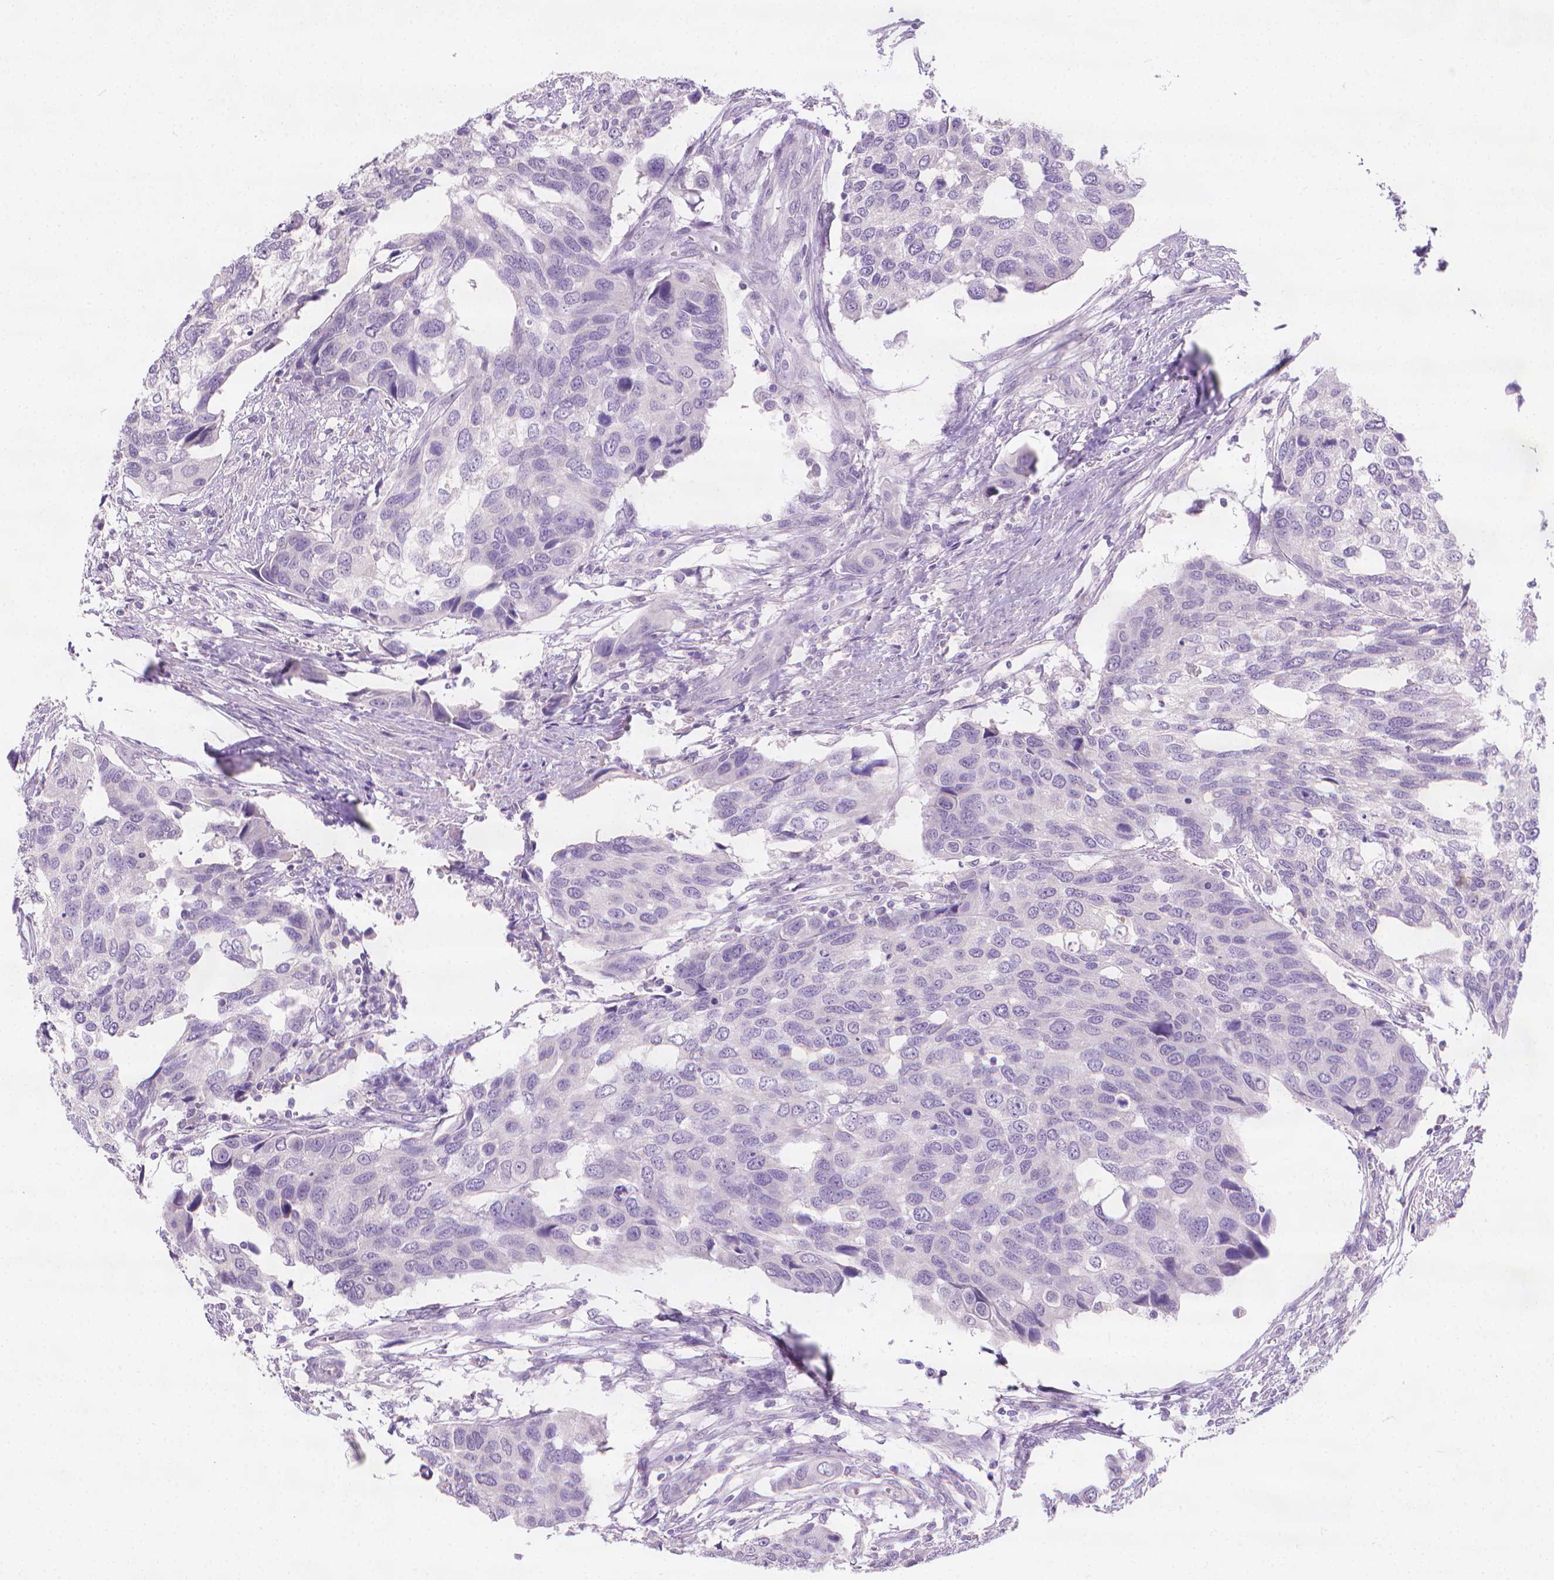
{"staining": {"intensity": "negative", "quantity": "none", "location": "none"}, "tissue": "urothelial cancer", "cell_type": "Tumor cells", "image_type": "cancer", "snomed": [{"axis": "morphology", "description": "Urothelial carcinoma, High grade"}, {"axis": "topography", "description": "Urinary bladder"}], "caption": "This is a image of immunohistochemistry (IHC) staining of high-grade urothelial carcinoma, which shows no staining in tumor cells. The staining was performed using DAB to visualize the protein expression in brown, while the nuclei were stained in blue with hematoxylin (Magnification: 20x).", "gene": "TNNI2", "patient": {"sex": "male", "age": 60}}